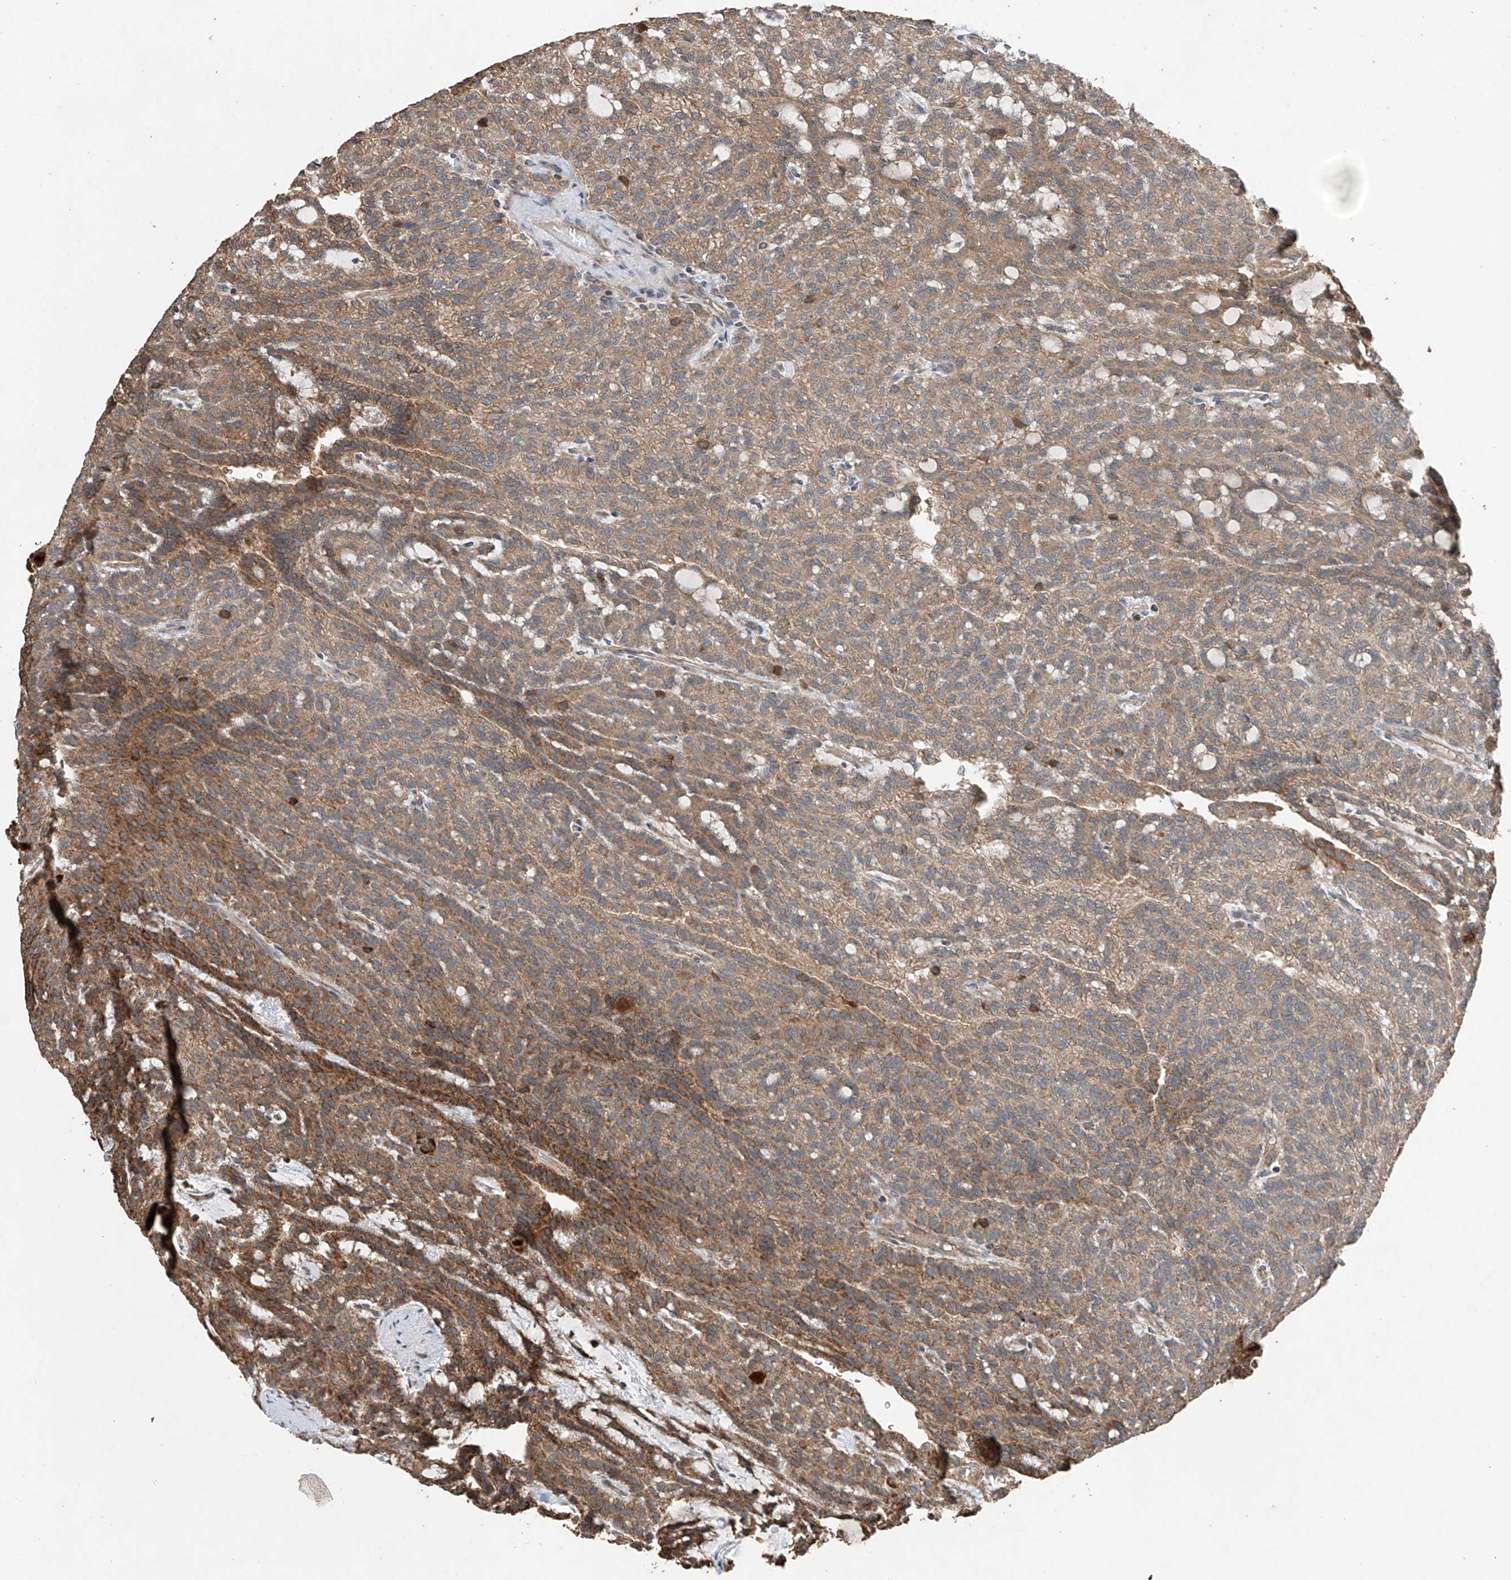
{"staining": {"intensity": "moderate", "quantity": ">75%", "location": "cytoplasmic/membranous"}, "tissue": "renal cancer", "cell_type": "Tumor cells", "image_type": "cancer", "snomed": [{"axis": "morphology", "description": "Adenocarcinoma, NOS"}, {"axis": "topography", "description": "Kidney"}], "caption": "The micrograph demonstrates immunohistochemical staining of renal cancer (adenocarcinoma). There is moderate cytoplasmic/membranous positivity is seen in approximately >75% of tumor cells.", "gene": "AP4B1", "patient": {"sex": "male", "age": 63}}